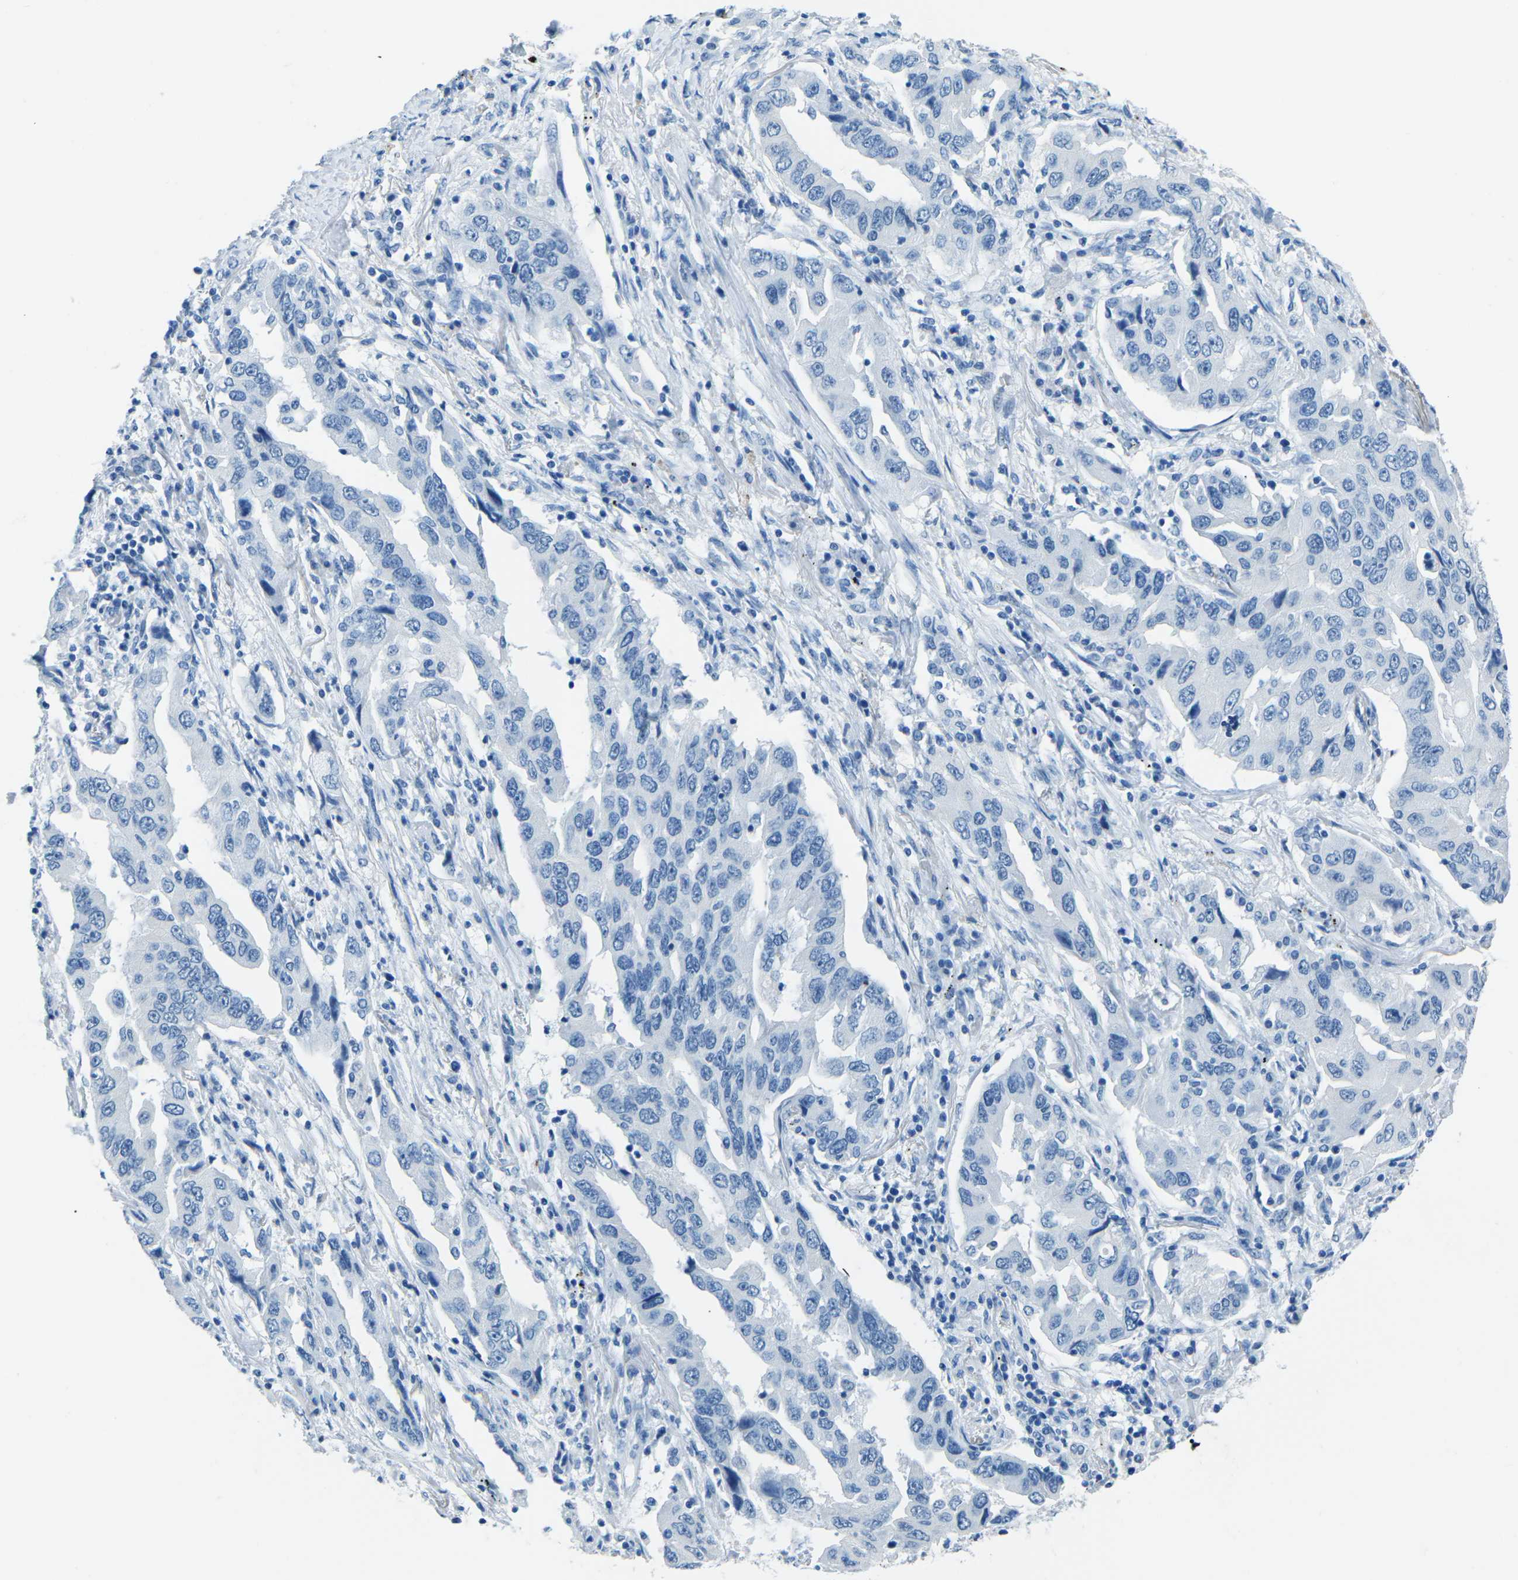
{"staining": {"intensity": "negative", "quantity": "none", "location": "none"}, "tissue": "lung cancer", "cell_type": "Tumor cells", "image_type": "cancer", "snomed": [{"axis": "morphology", "description": "Adenocarcinoma, NOS"}, {"axis": "topography", "description": "Lung"}], "caption": "Tumor cells show no significant protein expression in lung cancer. (Stains: DAB (3,3'-diaminobenzidine) immunohistochemistry with hematoxylin counter stain, Microscopy: brightfield microscopy at high magnification).", "gene": "MYH8", "patient": {"sex": "female", "age": 65}}